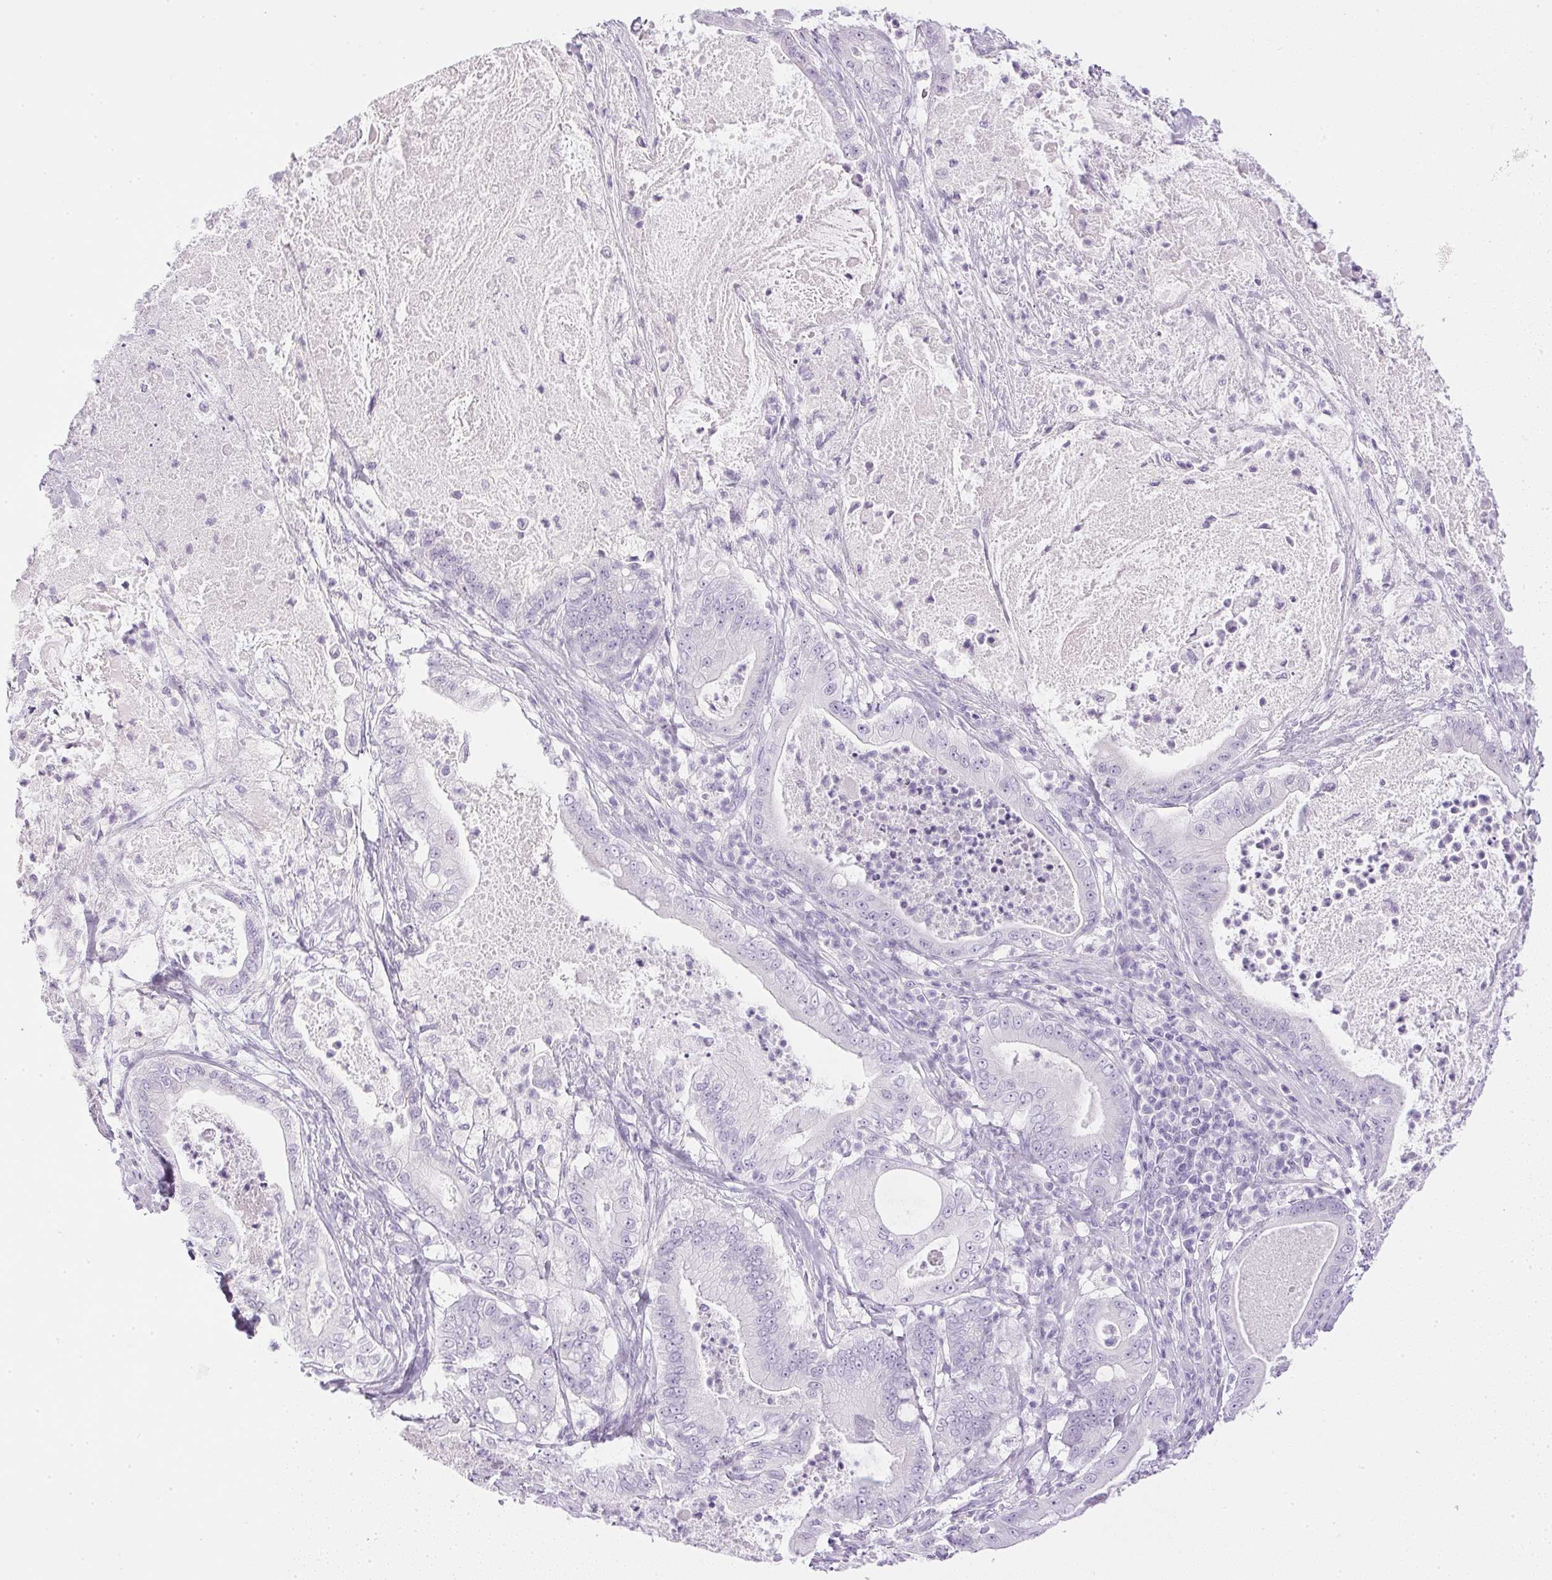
{"staining": {"intensity": "negative", "quantity": "none", "location": "none"}, "tissue": "pancreatic cancer", "cell_type": "Tumor cells", "image_type": "cancer", "snomed": [{"axis": "morphology", "description": "Adenocarcinoma, NOS"}, {"axis": "topography", "description": "Pancreas"}], "caption": "DAB immunohistochemical staining of human pancreatic cancer (adenocarcinoma) reveals no significant expression in tumor cells.", "gene": "CPB1", "patient": {"sex": "male", "age": 71}}